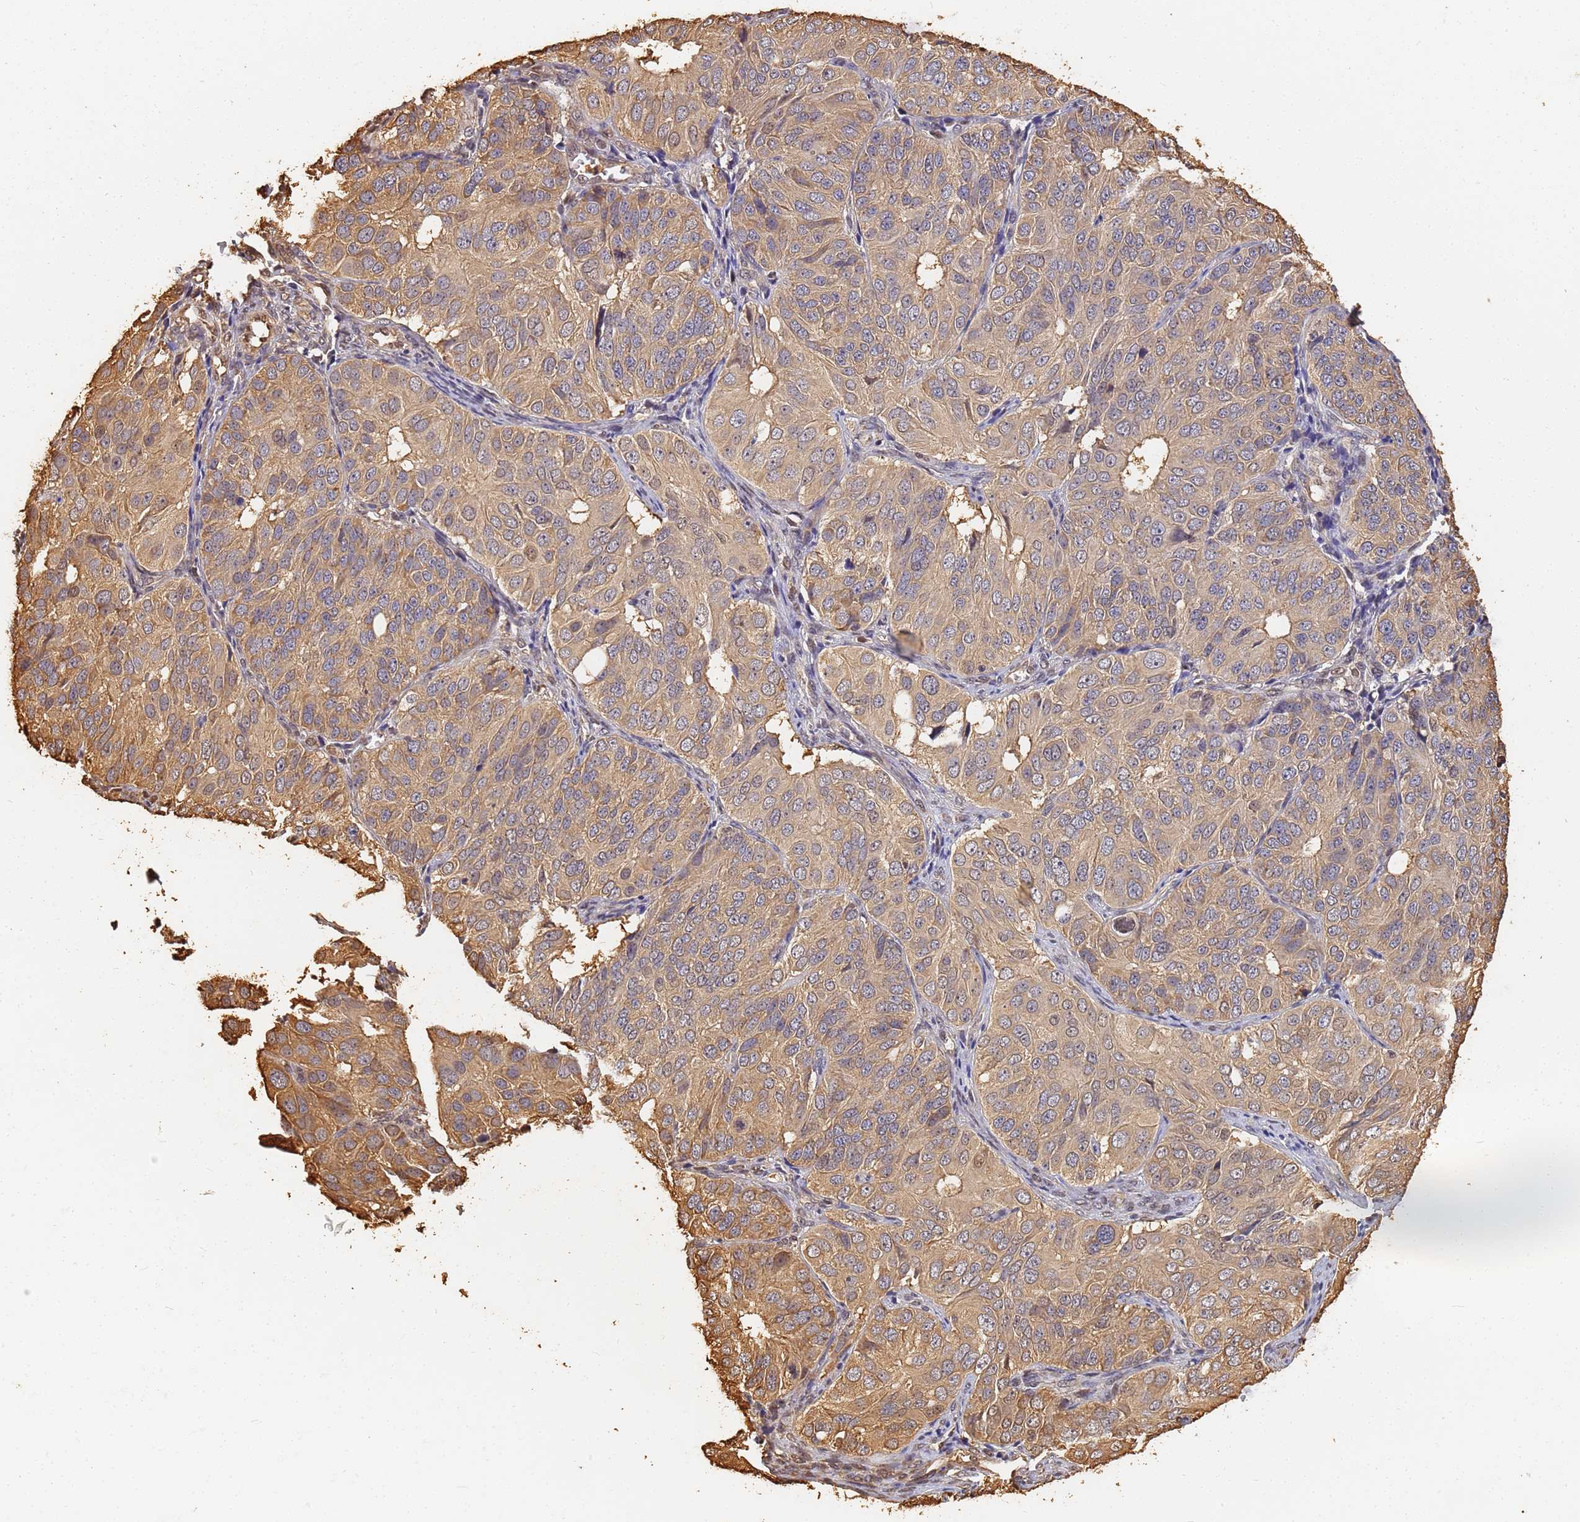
{"staining": {"intensity": "weak", "quantity": ">75%", "location": "cytoplasmic/membranous"}, "tissue": "ovarian cancer", "cell_type": "Tumor cells", "image_type": "cancer", "snomed": [{"axis": "morphology", "description": "Carcinoma, endometroid"}, {"axis": "topography", "description": "Ovary"}], "caption": "Immunohistochemical staining of human ovarian cancer displays weak cytoplasmic/membranous protein staining in about >75% of tumor cells.", "gene": "JAK2", "patient": {"sex": "female", "age": 51}}